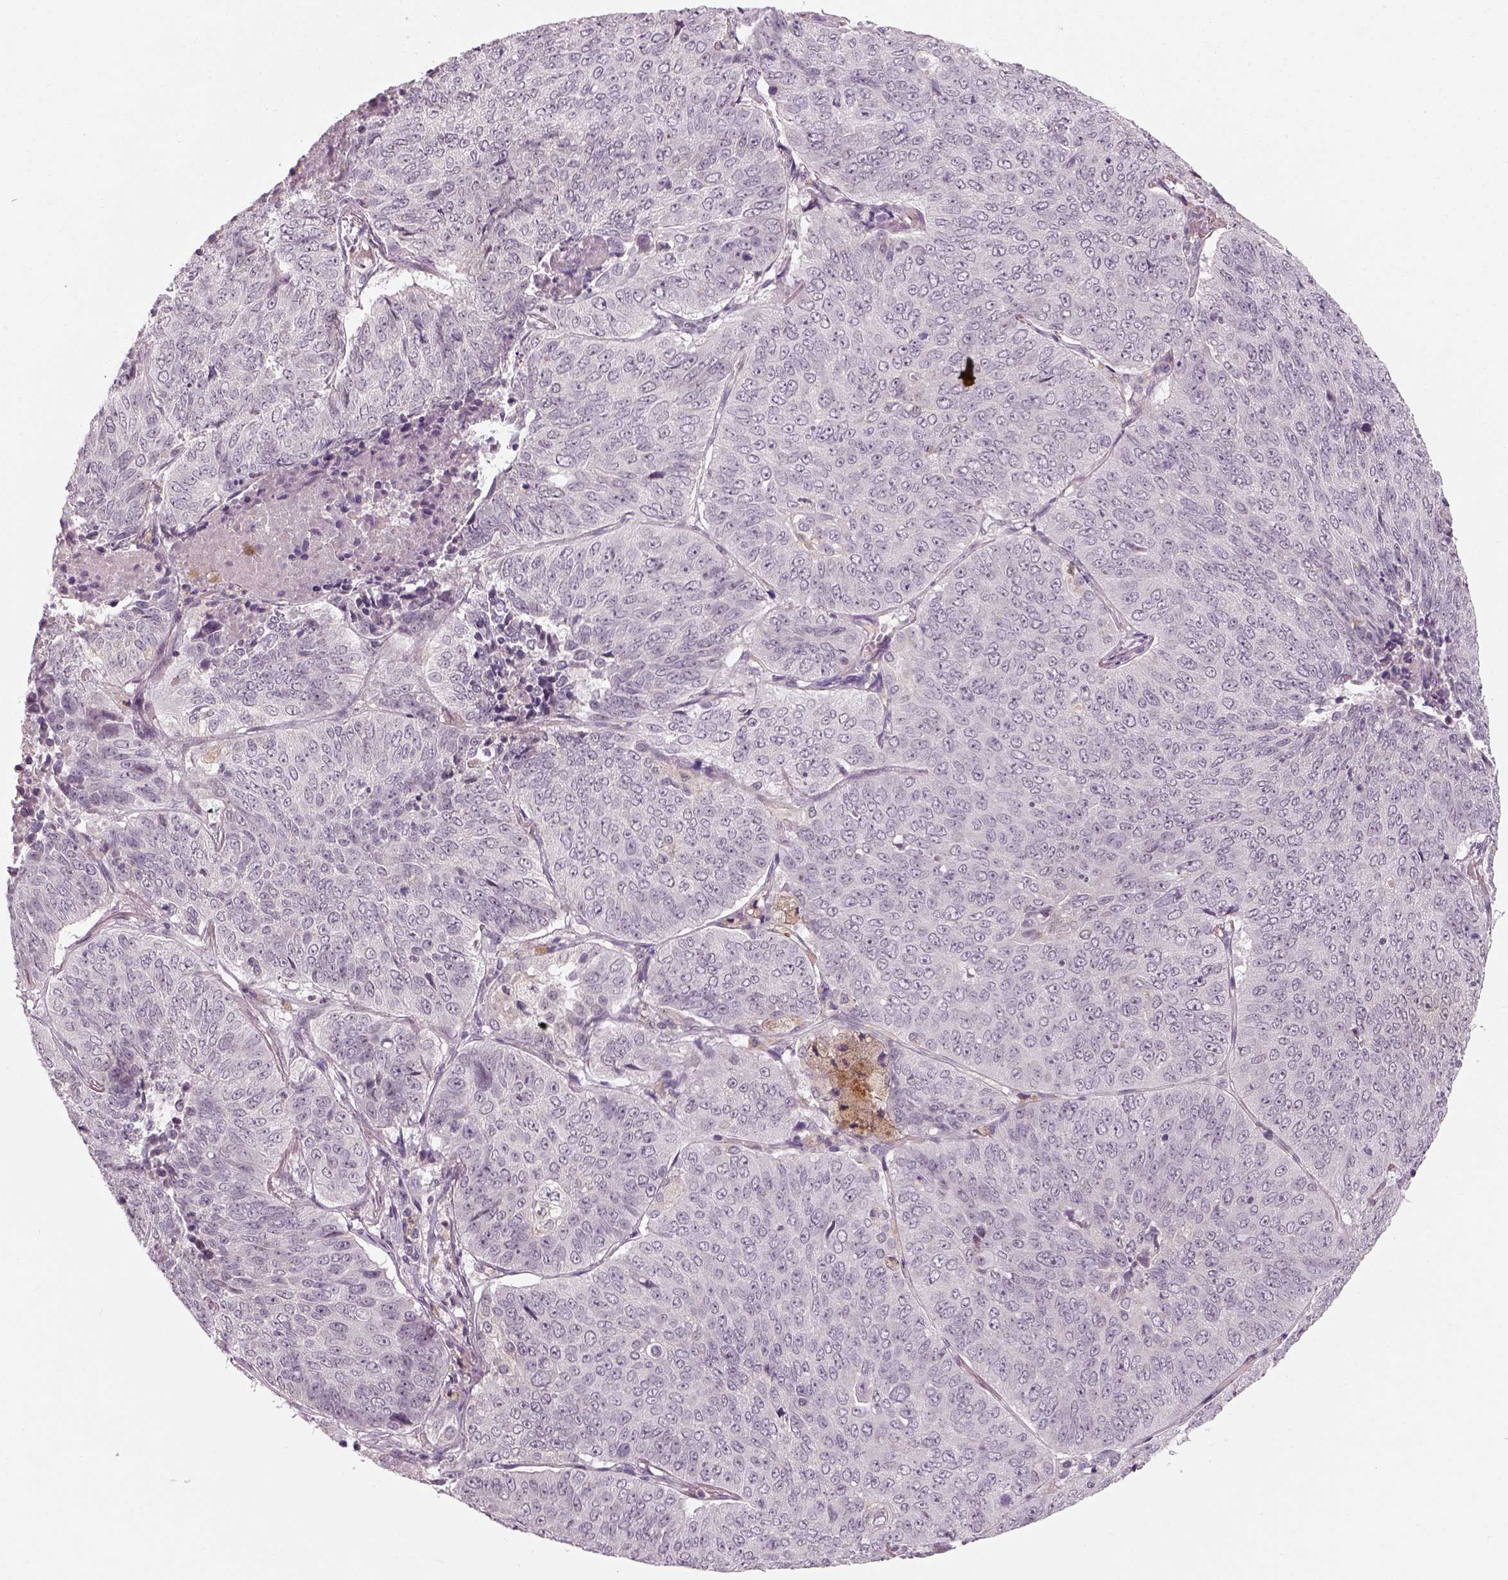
{"staining": {"intensity": "negative", "quantity": "none", "location": "none"}, "tissue": "lung cancer", "cell_type": "Tumor cells", "image_type": "cancer", "snomed": [{"axis": "morphology", "description": "Normal tissue, NOS"}, {"axis": "morphology", "description": "Squamous cell carcinoma, NOS"}, {"axis": "topography", "description": "Bronchus"}, {"axis": "topography", "description": "Lung"}], "caption": "Photomicrograph shows no protein staining in tumor cells of squamous cell carcinoma (lung) tissue.", "gene": "GDNF", "patient": {"sex": "male", "age": 64}}